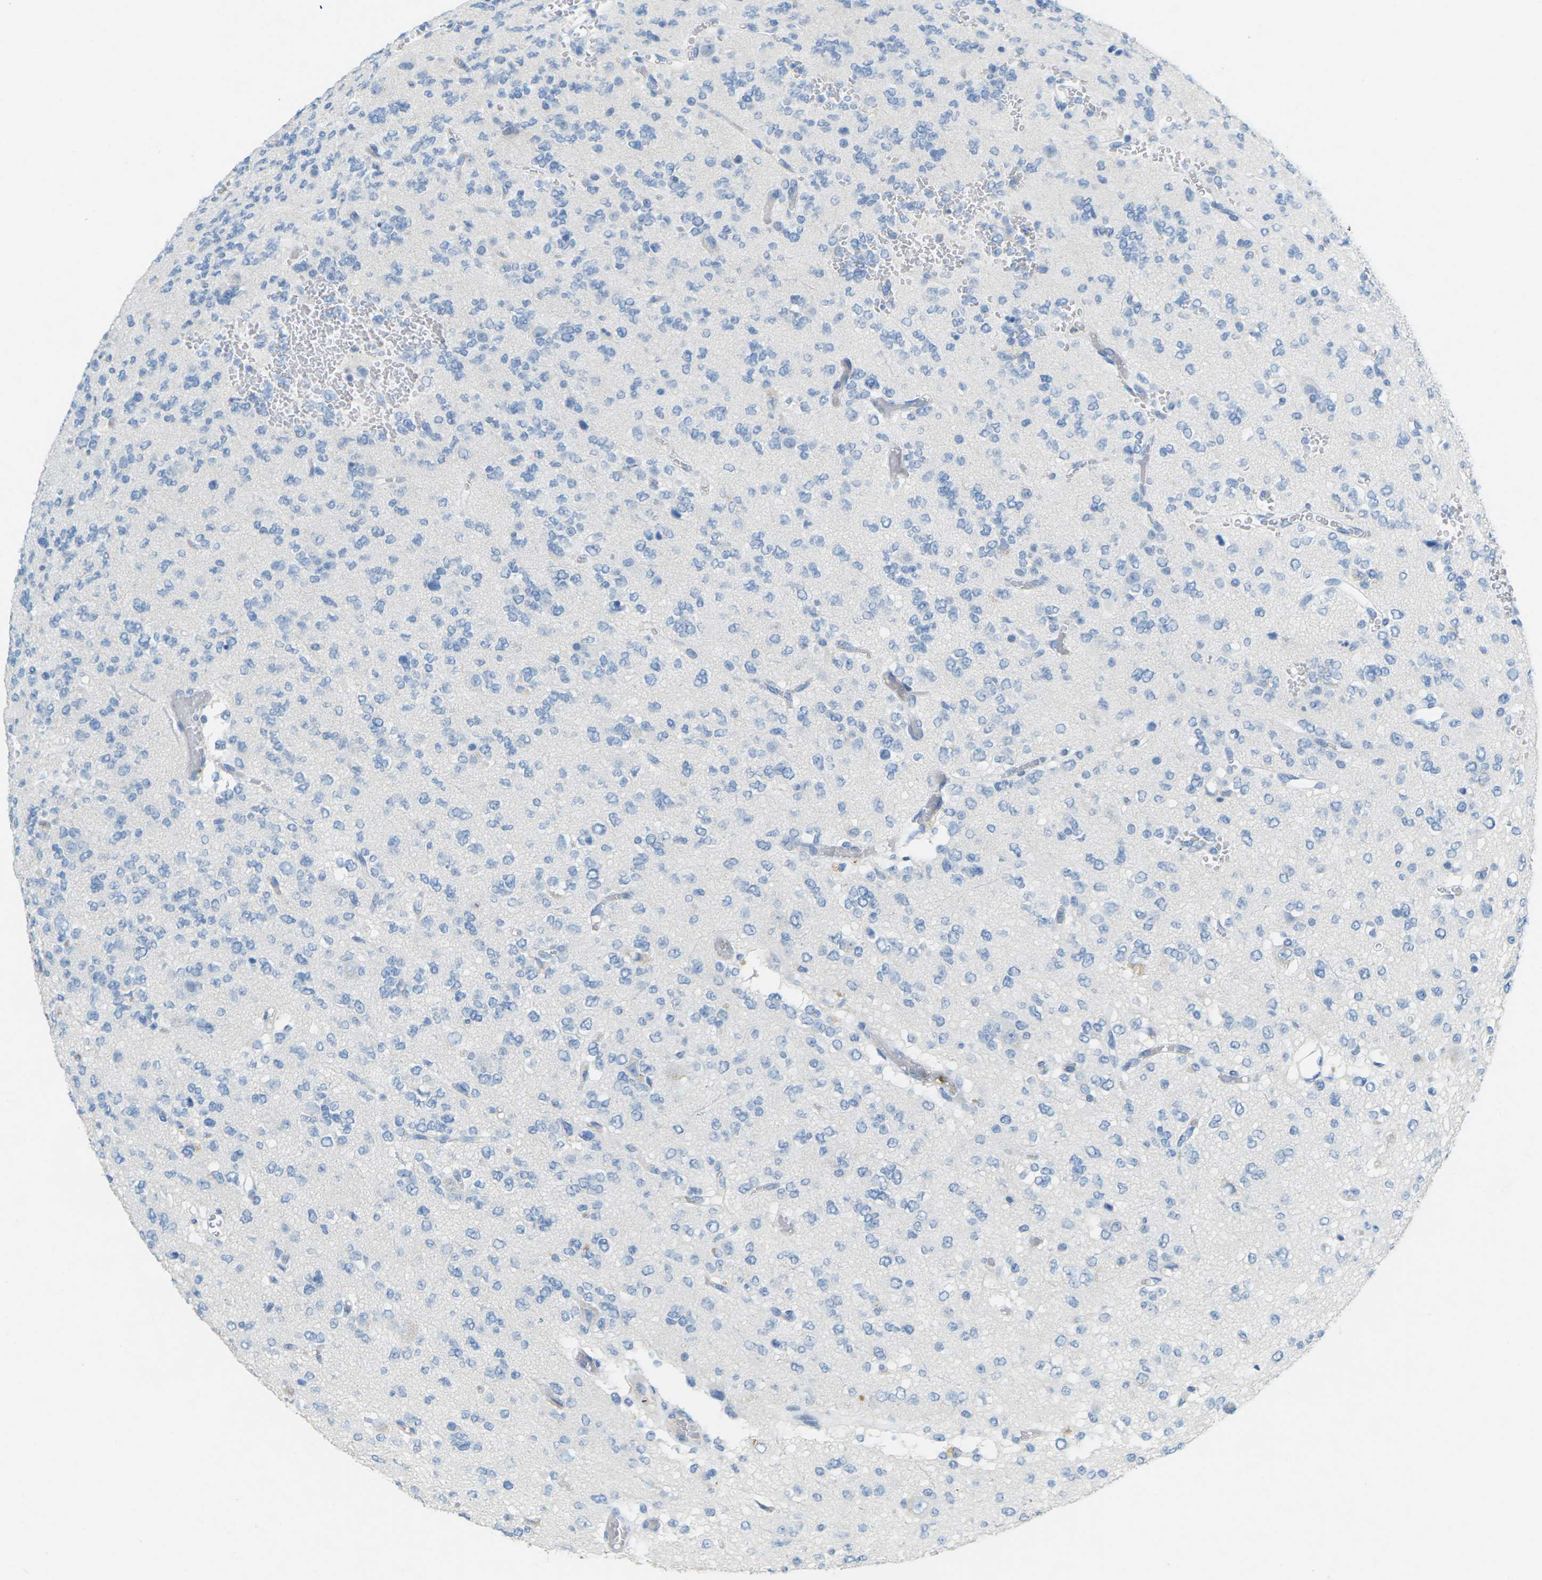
{"staining": {"intensity": "negative", "quantity": "none", "location": "none"}, "tissue": "glioma", "cell_type": "Tumor cells", "image_type": "cancer", "snomed": [{"axis": "morphology", "description": "Glioma, malignant, Low grade"}, {"axis": "topography", "description": "Brain"}], "caption": "IHC histopathology image of neoplastic tissue: low-grade glioma (malignant) stained with DAB reveals no significant protein positivity in tumor cells.", "gene": "CDH16", "patient": {"sex": "male", "age": 38}}